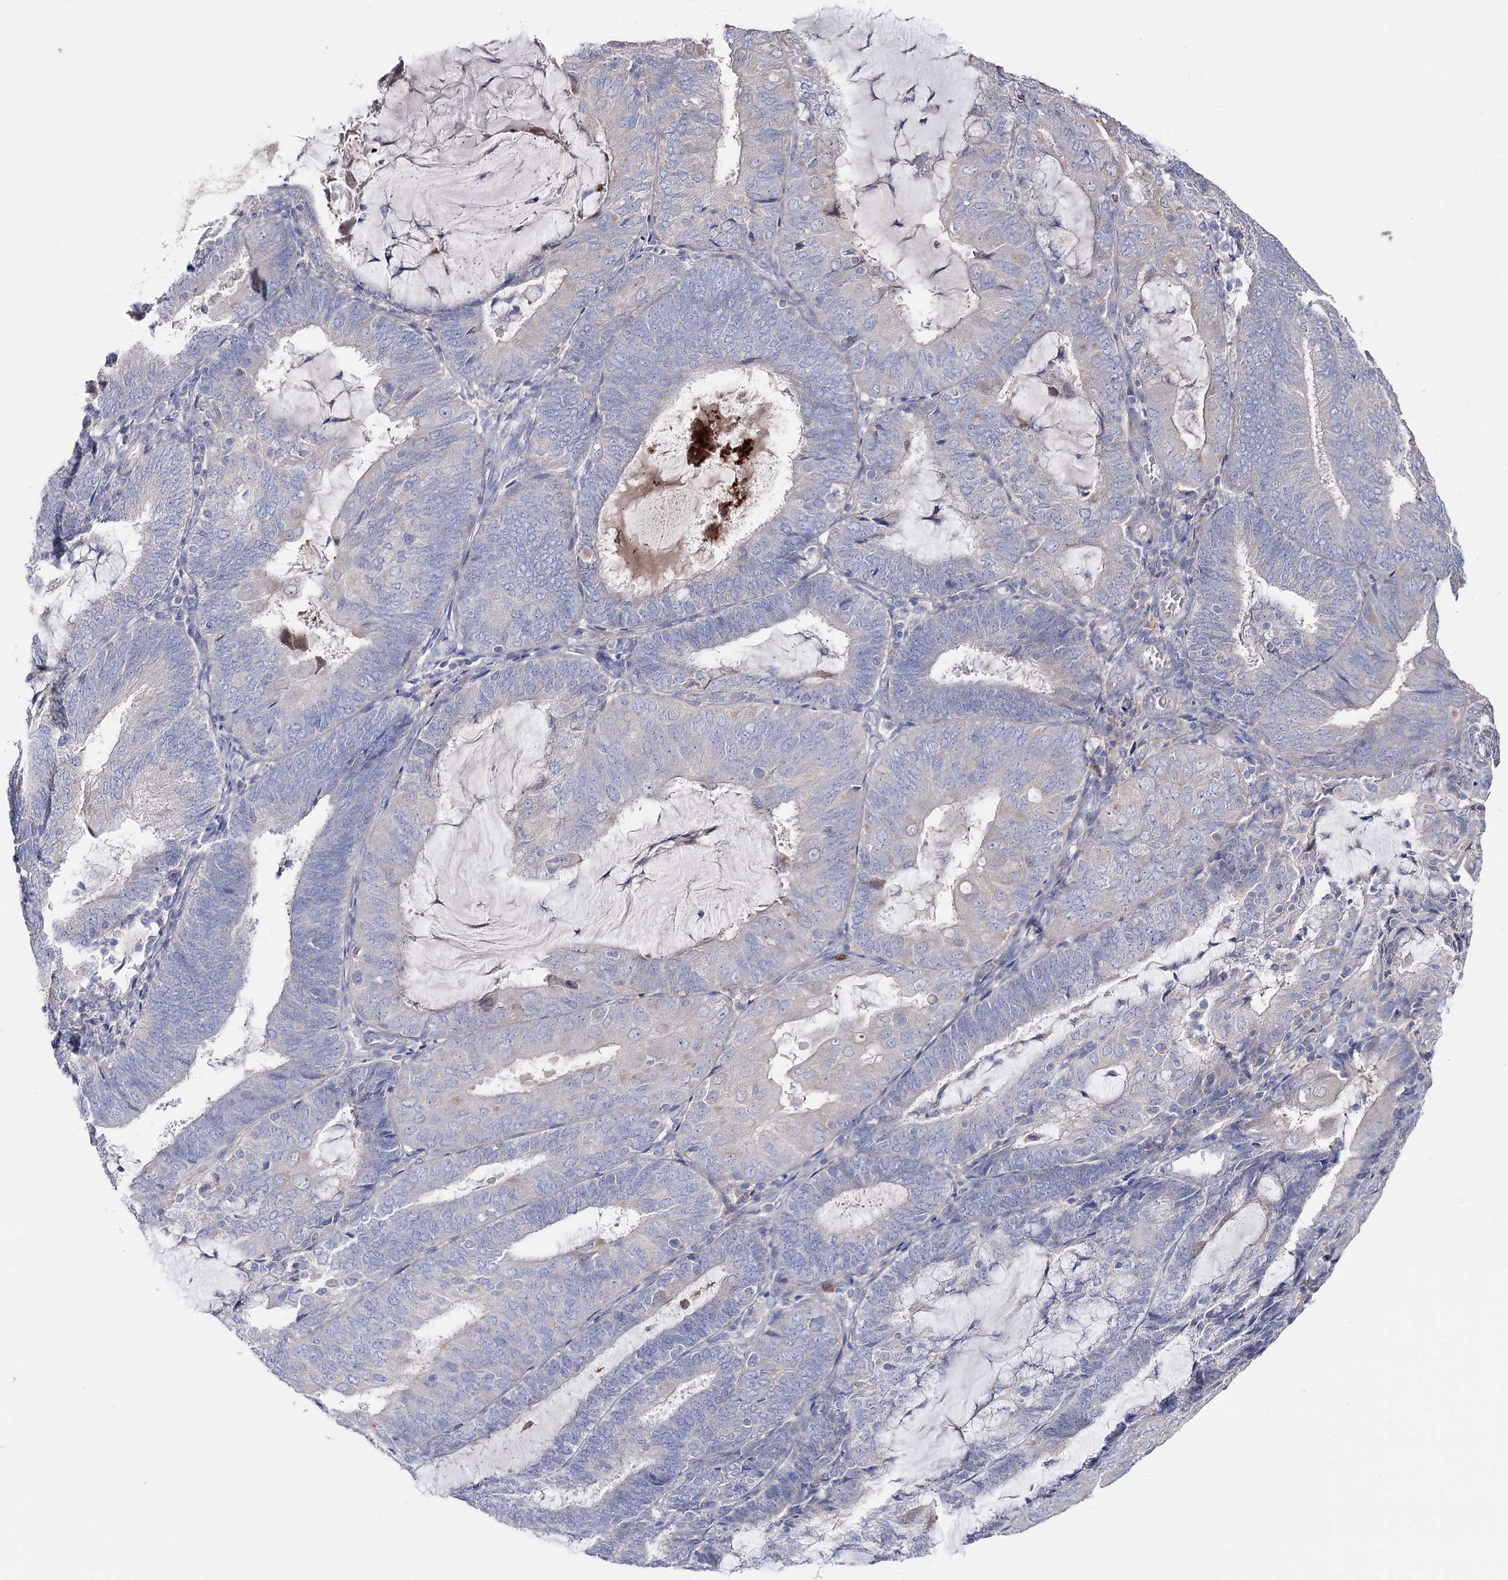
{"staining": {"intensity": "negative", "quantity": "none", "location": "none"}, "tissue": "endometrial cancer", "cell_type": "Tumor cells", "image_type": "cancer", "snomed": [{"axis": "morphology", "description": "Adenocarcinoma, NOS"}, {"axis": "topography", "description": "Endometrium"}], "caption": "A photomicrograph of endometrial cancer (adenocarcinoma) stained for a protein shows no brown staining in tumor cells.", "gene": "NRAP", "patient": {"sex": "female", "age": 81}}